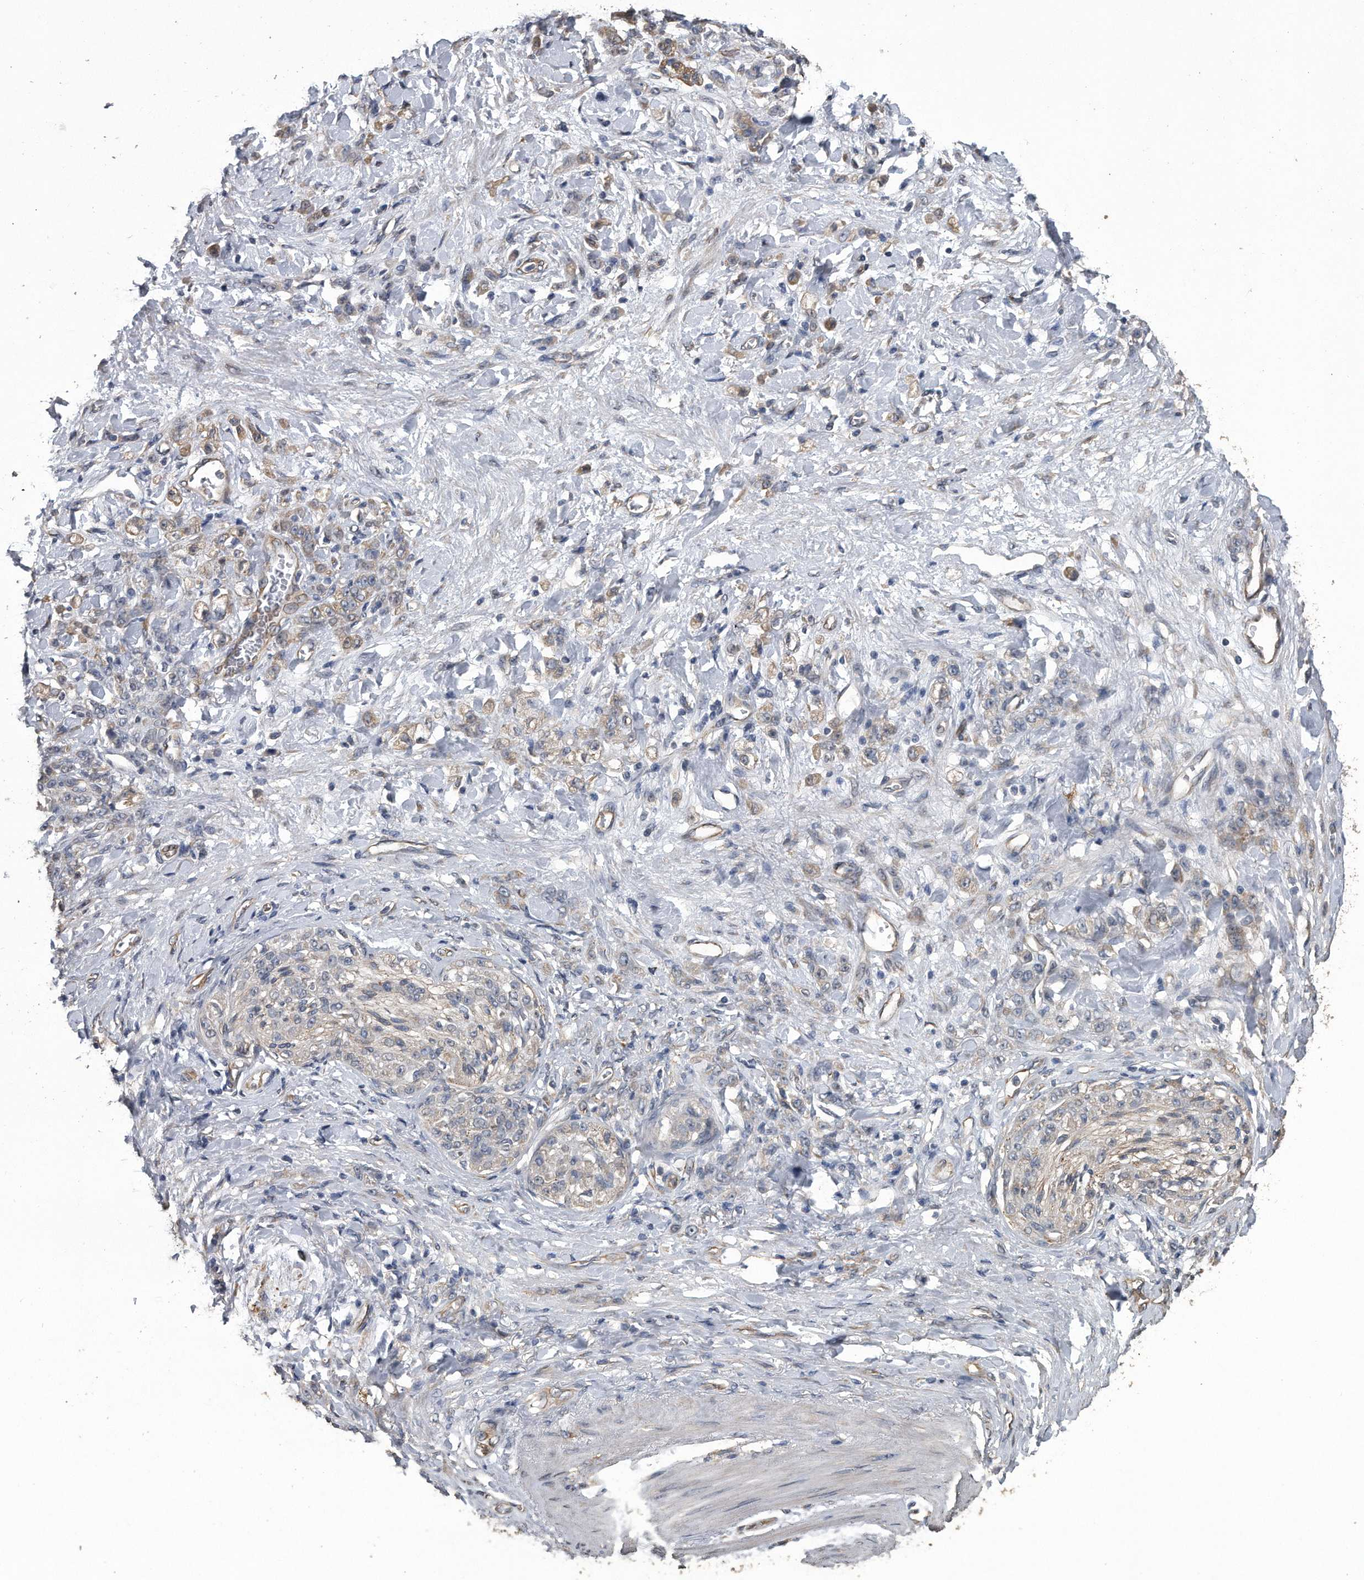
{"staining": {"intensity": "weak", "quantity": ">75%", "location": "cytoplasmic/membranous"}, "tissue": "stomach cancer", "cell_type": "Tumor cells", "image_type": "cancer", "snomed": [{"axis": "morphology", "description": "Normal tissue, NOS"}, {"axis": "morphology", "description": "Adenocarcinoma, NOS"}, {"axis": "topography", "description": "Stomach"}], "caption": "This photomicrograph reveals stomach cancer stained with immunohistochemistry (IHC) to label a protein in brown. The cytoplasmic/membranous of tumor cells show weak positivity for the protein. Nuclei are counter-stained blue.", "gene": "PCLO", "patient": {"sex": "male", "age": 82}}